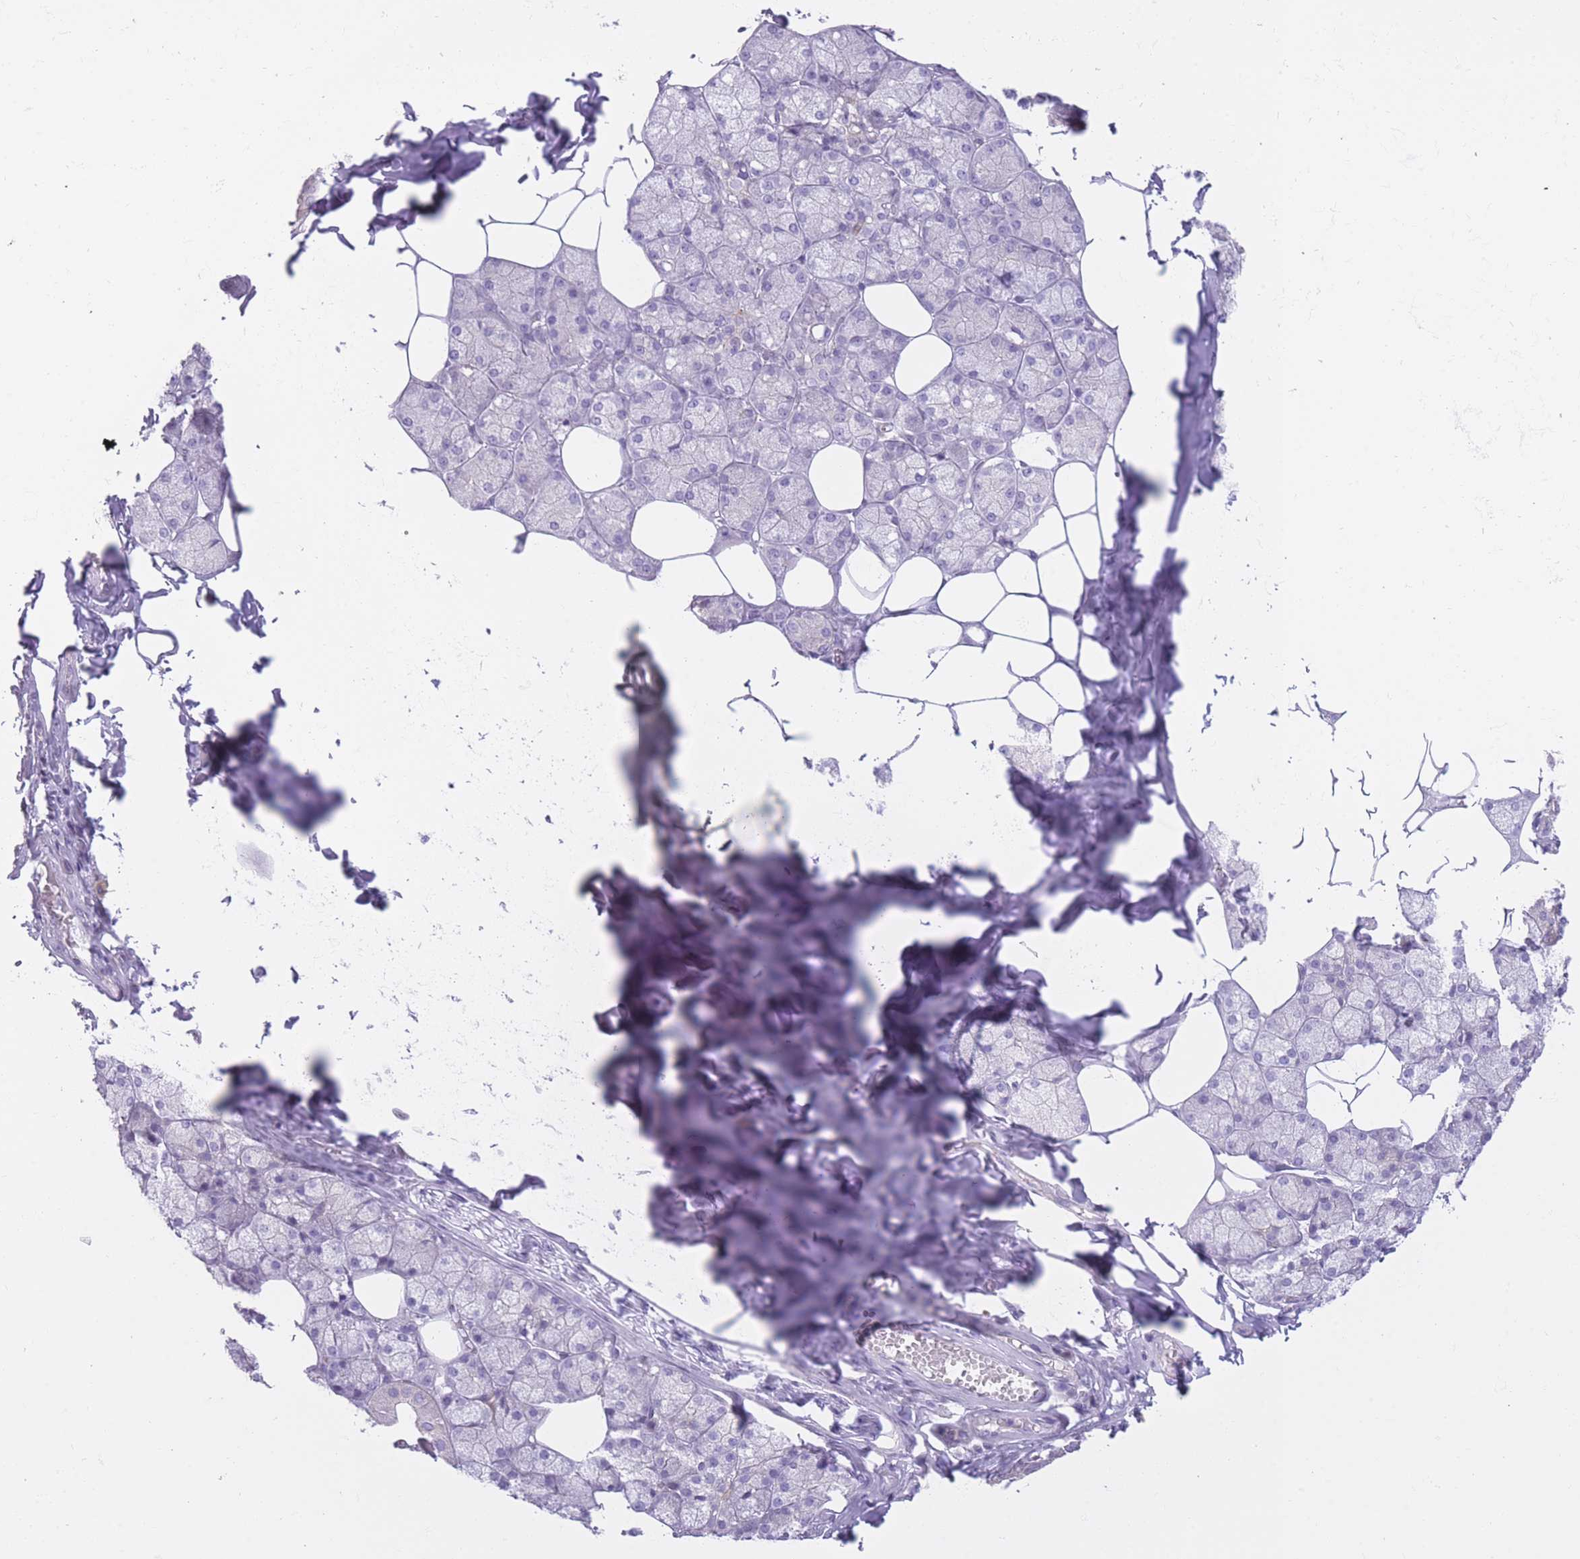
{"staining": {"intensity": "negative", "quantity": "none", "location": "none"}, "tissue": "salivary gland", "cell_type": "Glandular cells", "image_type": "normal", "snomed": [{"axis": "morphology", "description": "Normal tissue, NOS"}, {"axis": "topography", "description": "Salivary gland"}], "caption": "Immunohistochemistry of normal salivary gland demonstrates no positivity in glandular cells.", "gene": "IMPG1", "patient": {"sex": "male", "age": 62}}